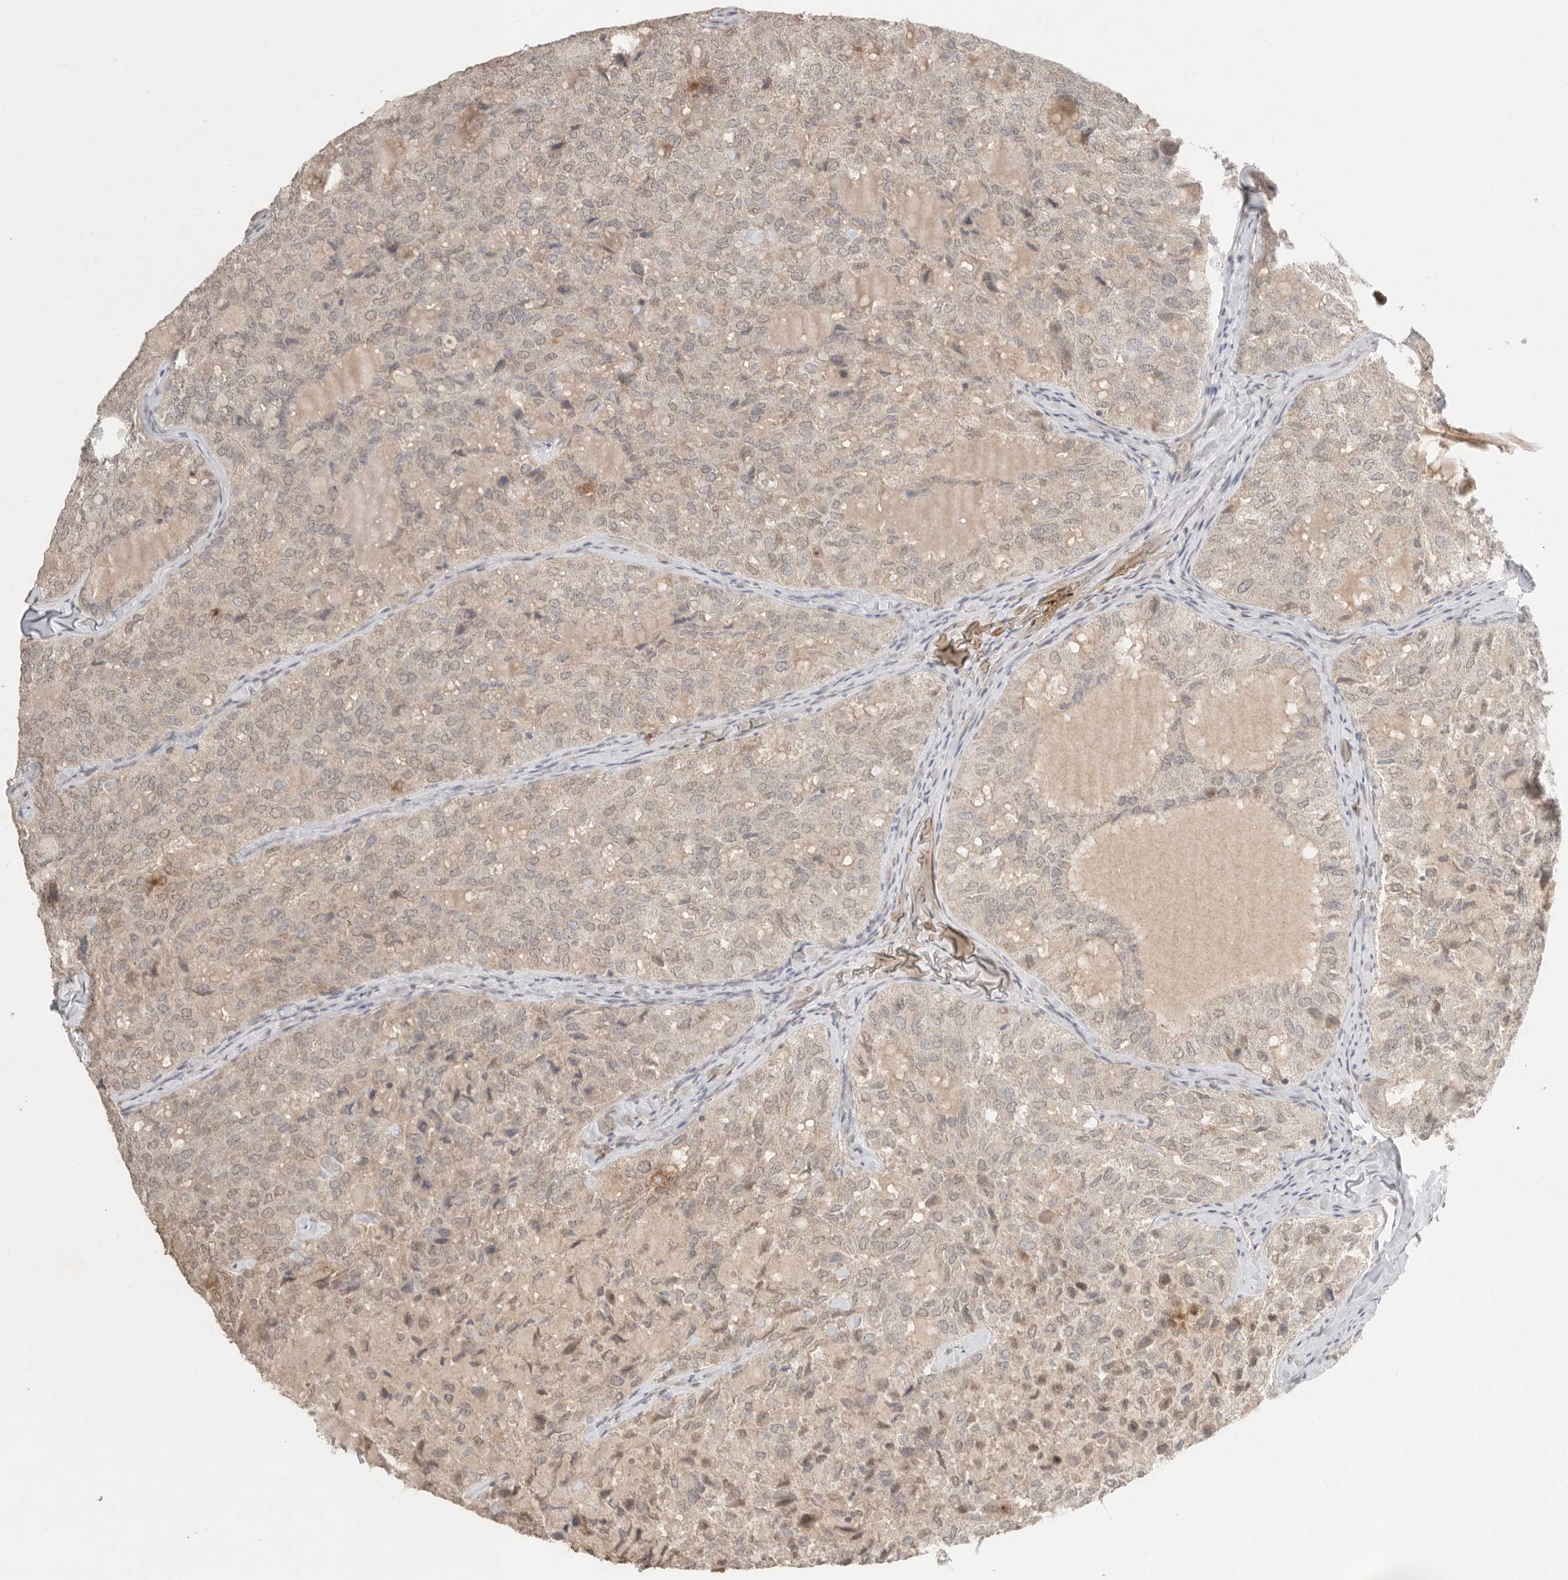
{"staining": {"intensity": "weak", "quantity": "25%-75%", "location": "nuclear"}, "tissue": "thyroid cancer", "cell_type": "Tumor cells", "image_type": "cancer", "snomed": [{"axis": "morphology", "description": "Follicular adenoma carcinoma, NOS"}, {"axis": "topography", "description": "Thyroid gland"}], "caption": "A micrograph of human thyroid cancer (follicular adenoma carcinoma) stained for a protein exhibits weak nuclear brown staining in tumor cells.", "gene": "KLK5", "patient": {"sex": "male", "age": 75}}